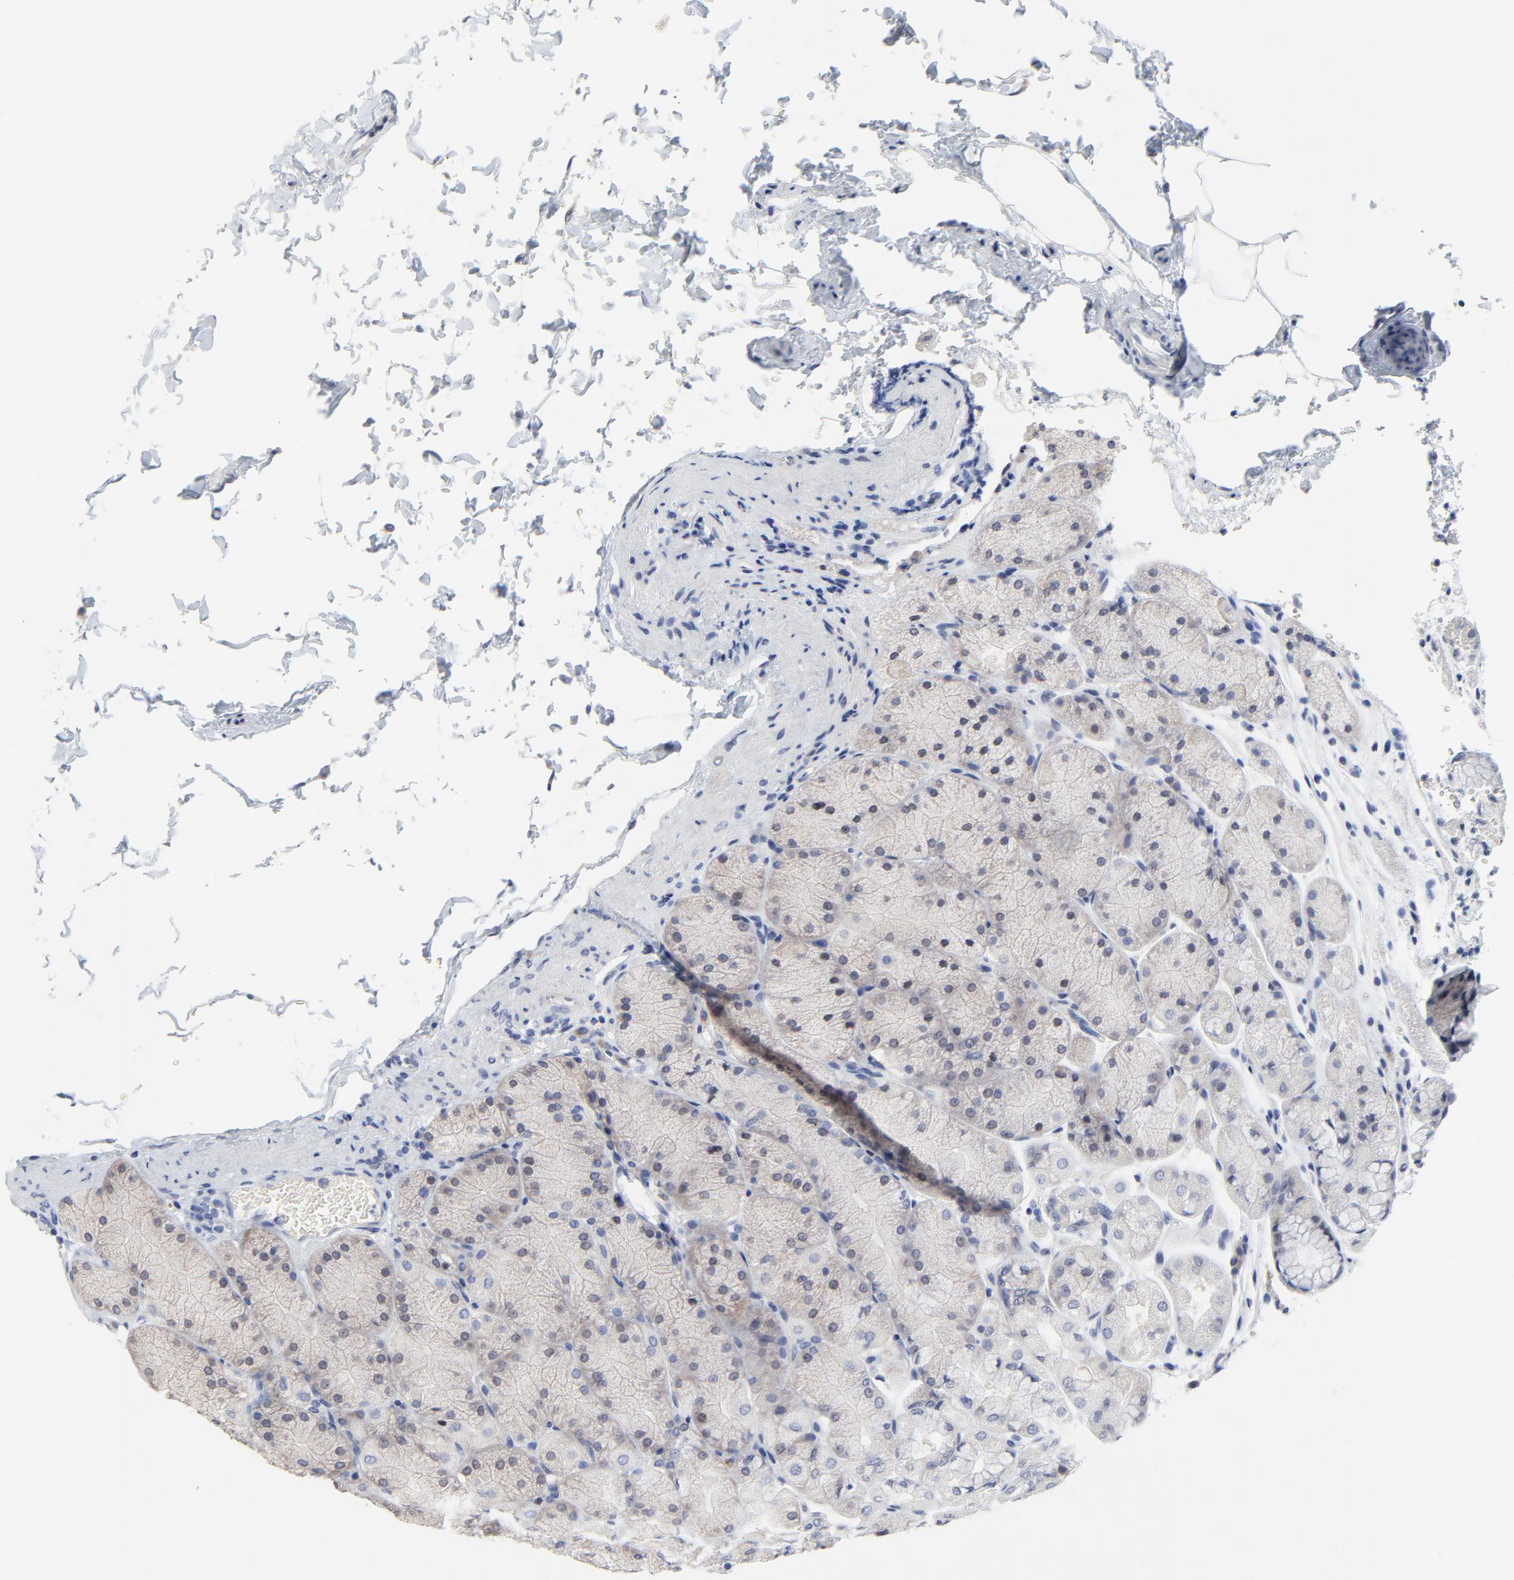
{"staining": {"intensity": "negative", "quantity": "none", "location": "none"}, "tissue": "stomach", "cell_type": "Glandular cells", "image_type": "normal", "snomed": [{"axis": "morphology", "description": "Normal tissue, NOS"}, {"axis": "topography", "description": "Stomach, upper"}], "caption": "Image shows no protein expression in glandular cells of unremarkable stomach. (Stains: DAB immunohistochemistry (IHC) with hematoxylin counter stain, Microscopy: brightfield microscopy at high magnification).", "gene": "NLGN3", "patient": {"sex": "female", "age": 56}}